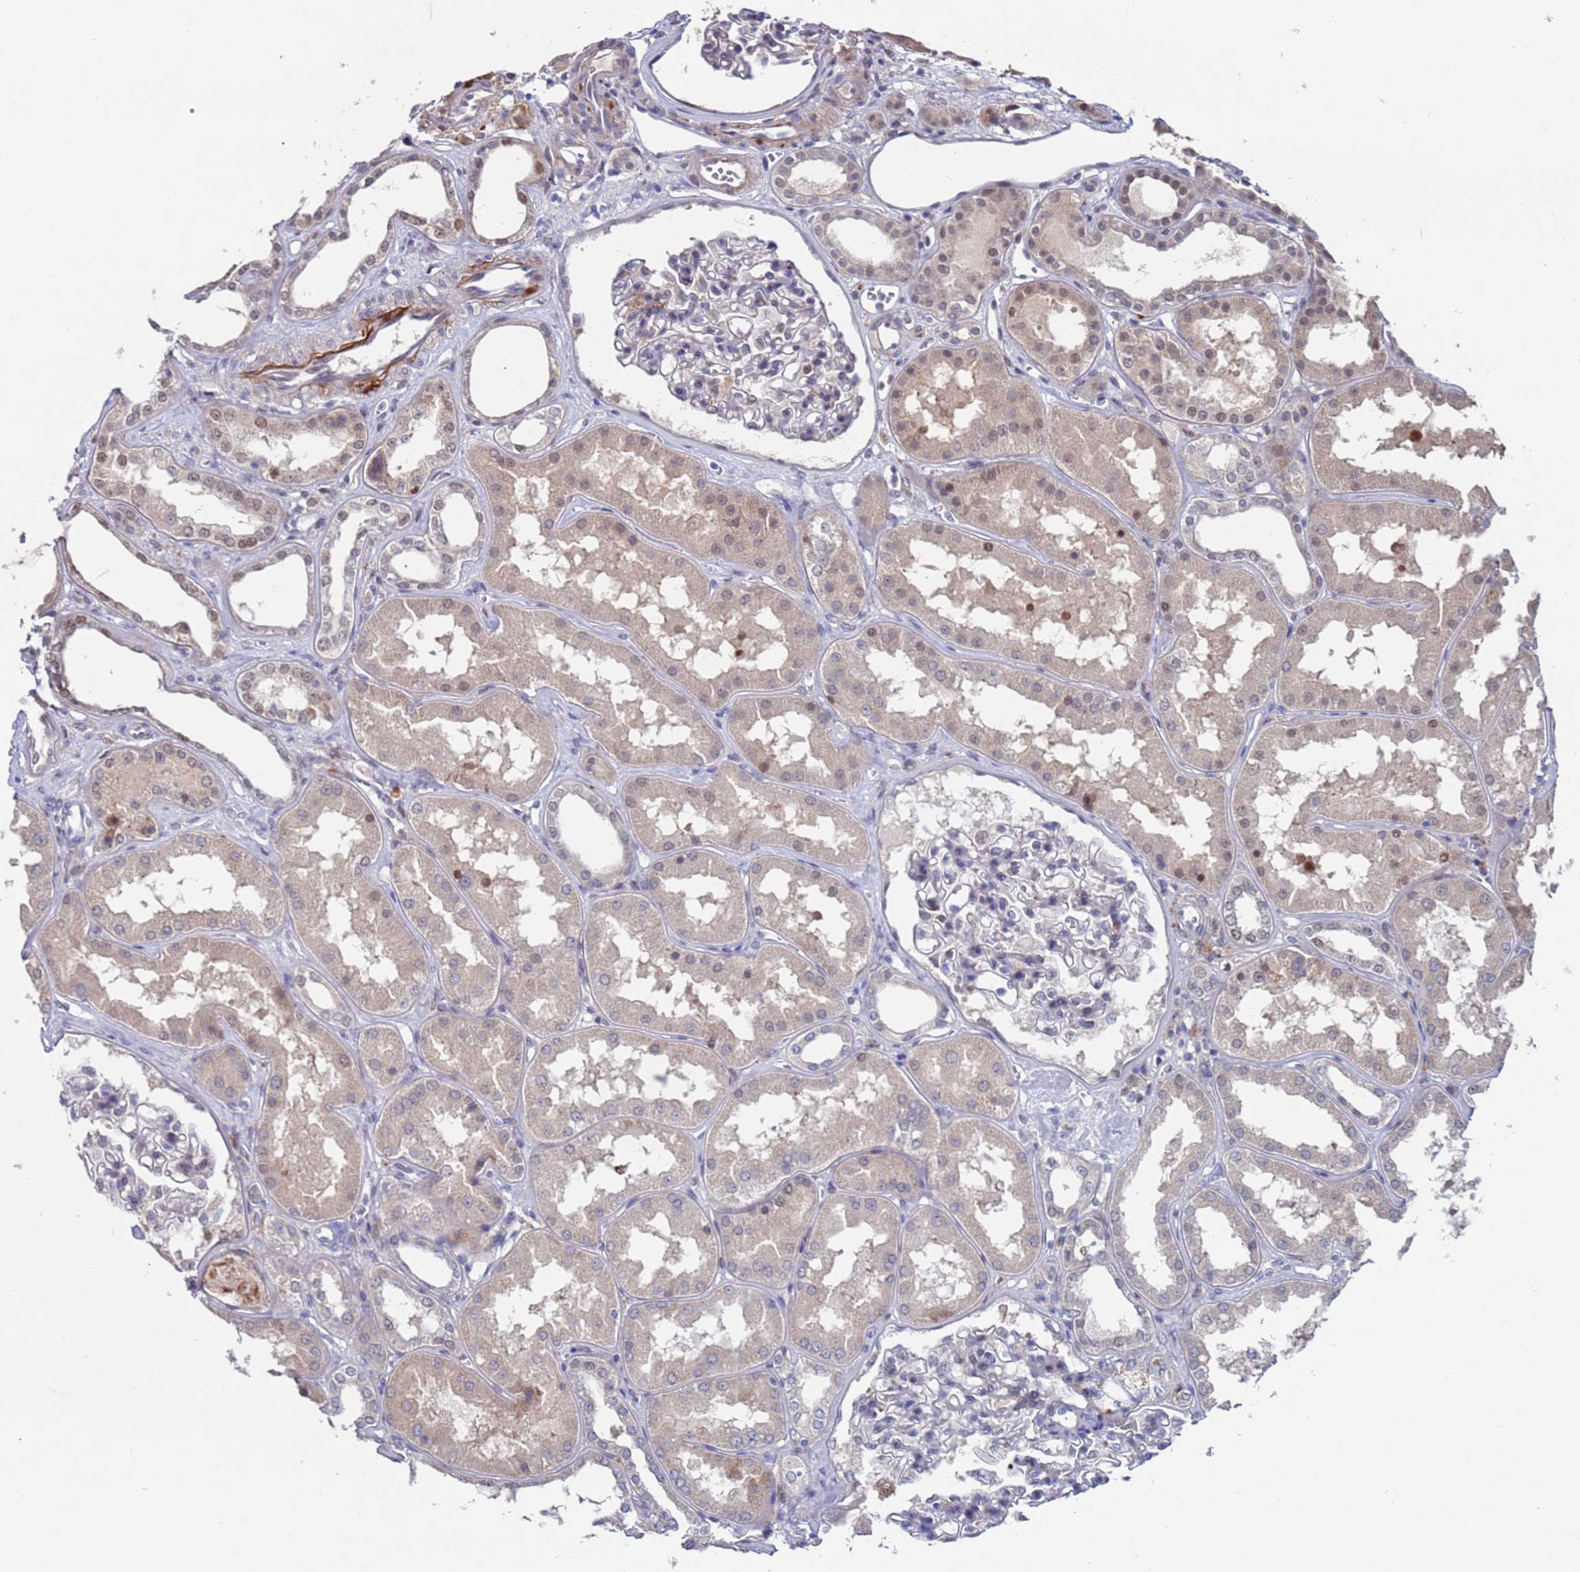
{"staining": {"intensity": "negative", "quantity": "none", "location": "none"}, "tissue": "kidney", "cell_type": "Cells in glomeruli", "image_type": "normal", "snomed": [{"axis": "morphology", "description": "Normal tissue, NOS"}, {"axis": "topography", "description": "Kidney"}], "caption": "There is no significant staining in cells in glomeruli of kidney. Nuclei are stained in blue.", "gene": "FBXO27", "patient": {"sex": "female", "age": 56}}